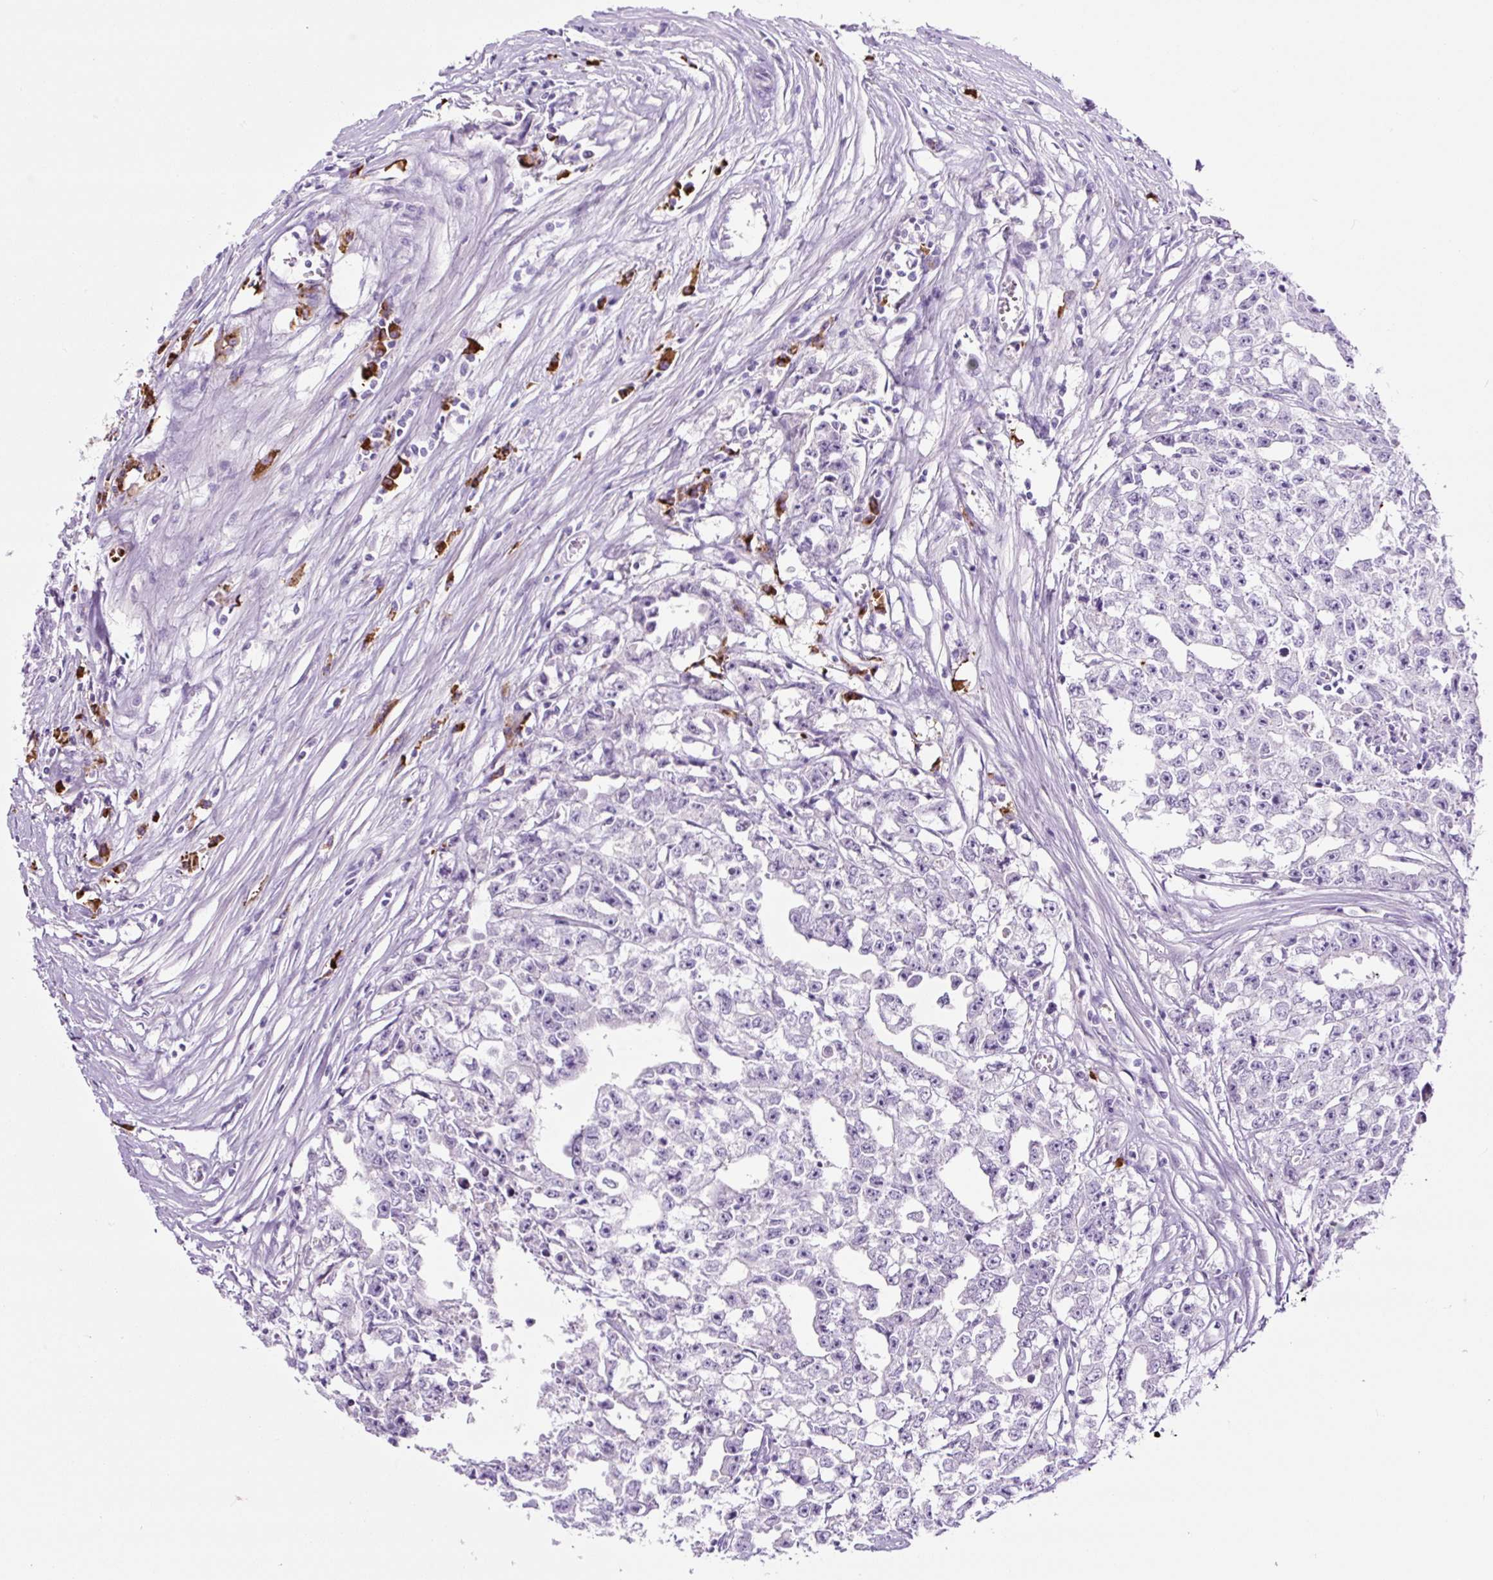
{"staining": {"intensity": "negative", "quantity": "none", "location": "none"}, "tissue": "testis cancer", "cell_type": "Tumor cells", "image_type": "cancer", "snomed": [{"axis": "morphology", "description": "Seminoma, NOS"}, {"axis": "morphology", "description": "Carcinoma, Embryonal, NOS"}, {"axis": "topography", "description": "Testis"}], "caption": "DAB immunohistochemical staining of human testis cancer shows no significant staining in tumor cells.", "gene": "RNF212B", "patient": {"sex": "male", "age": 43}}